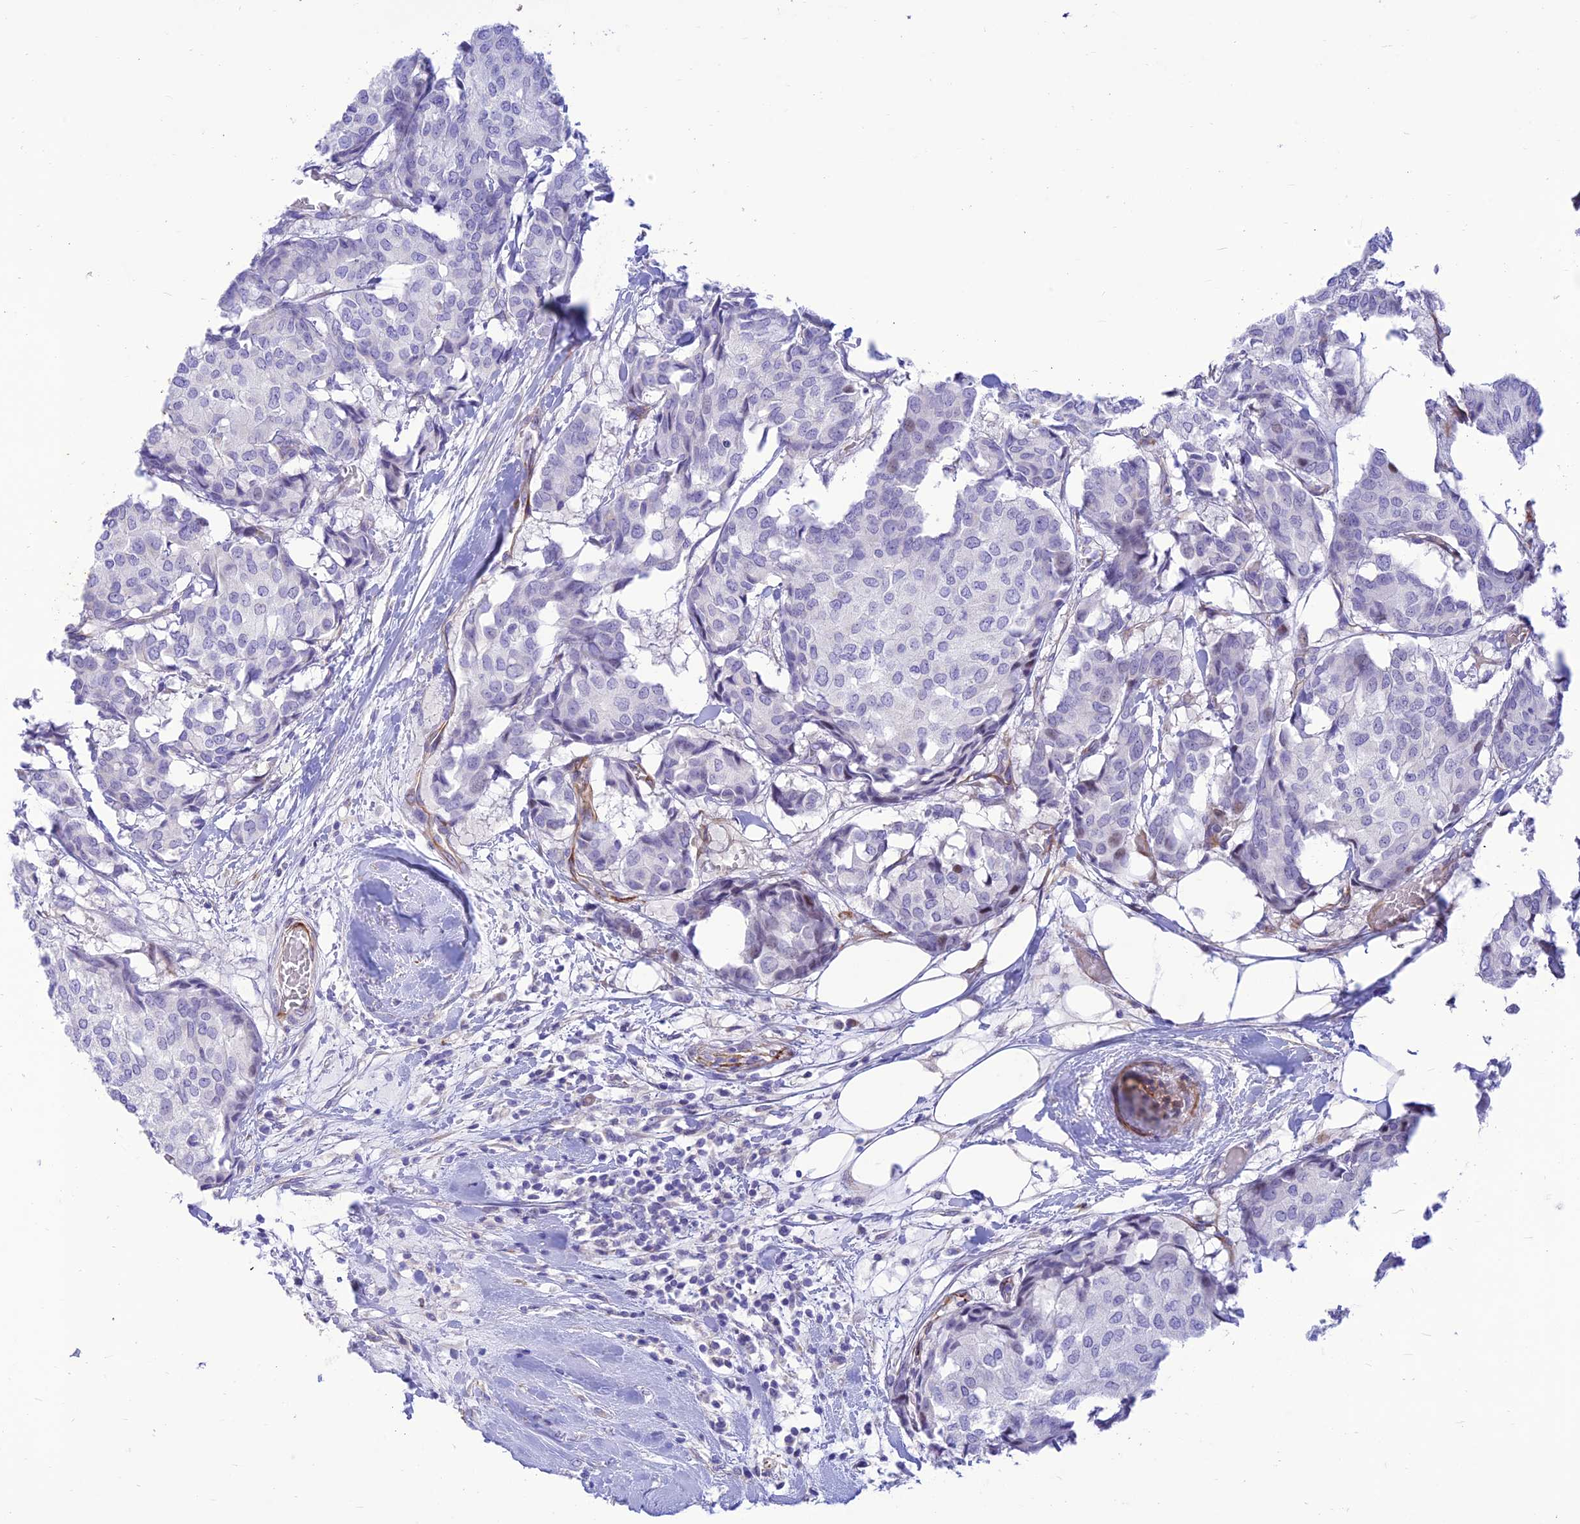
{"staining": {"intensity": "negative", "quantity": "none", "location": "none"}, "tissue": "breast cancer", "cell_type": "Tumor cells", "image_type": "cancer", "snomed": [{"axis": "morphology", "description": "Duct carcinoma"}, {"axis": "topography", "description": "Breast"}], "caption": "Immunohistochemistry of human breast cancer reveals no positivity in tumor cells. (DAB (3,3'-diaminobenzidine) immunohistochemistry with hematoxylin counter stain).", "gene": "FAM186B", "patient": {"sex": "female", "age": 75}}